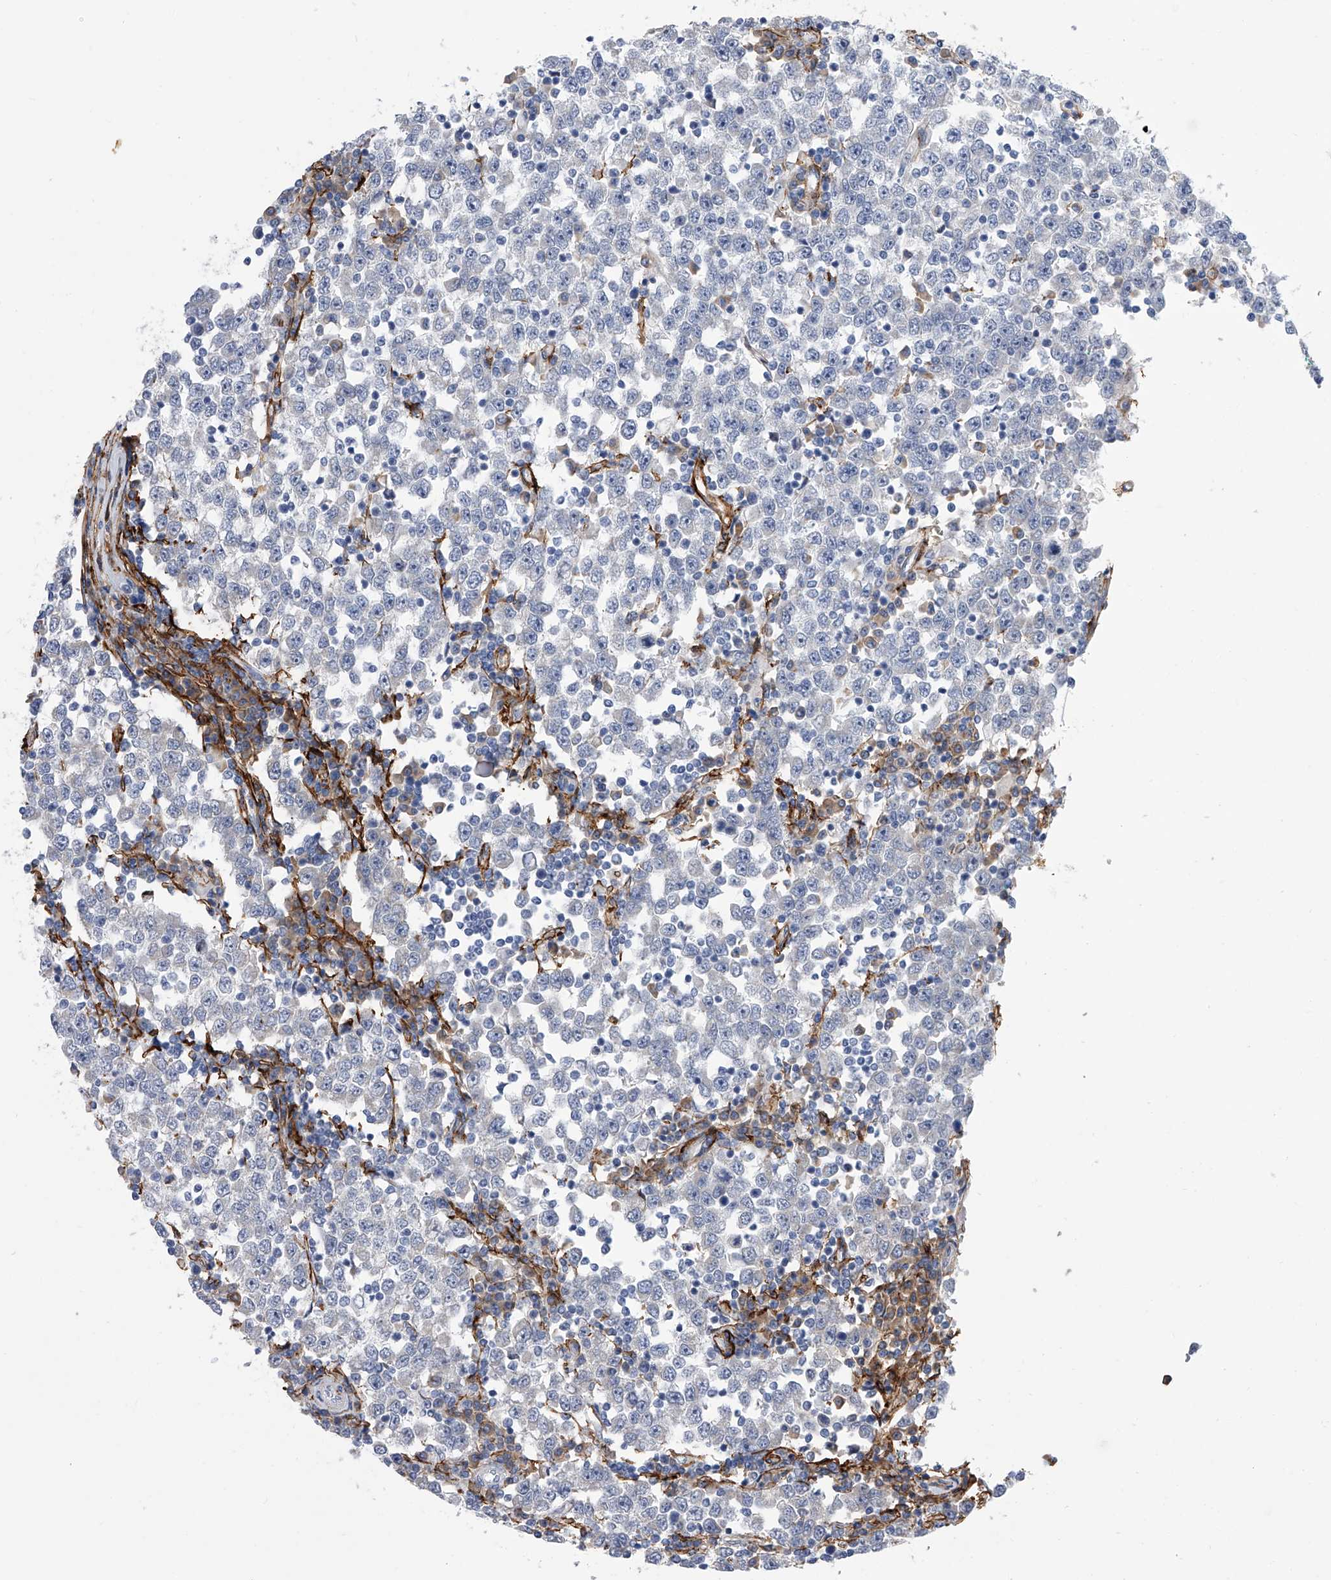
{"staining": {"intensity": "negative", "quantity": "none", "location": "none"}, "tissue": "testis cancer", "cell_type": "Tumor cells", "image_type": "cancer", "snomed": [{"axis": "morphology", "description": "Seminoma, NOS"}, {"axis": "topography", "description": "Testis"}], "caption": "Protein analysis of testis cancer (seminoma) shows no significant positivity in tumor cells.", "gene": "ALG14", "patient": {"sex": "male", "age": 65}}